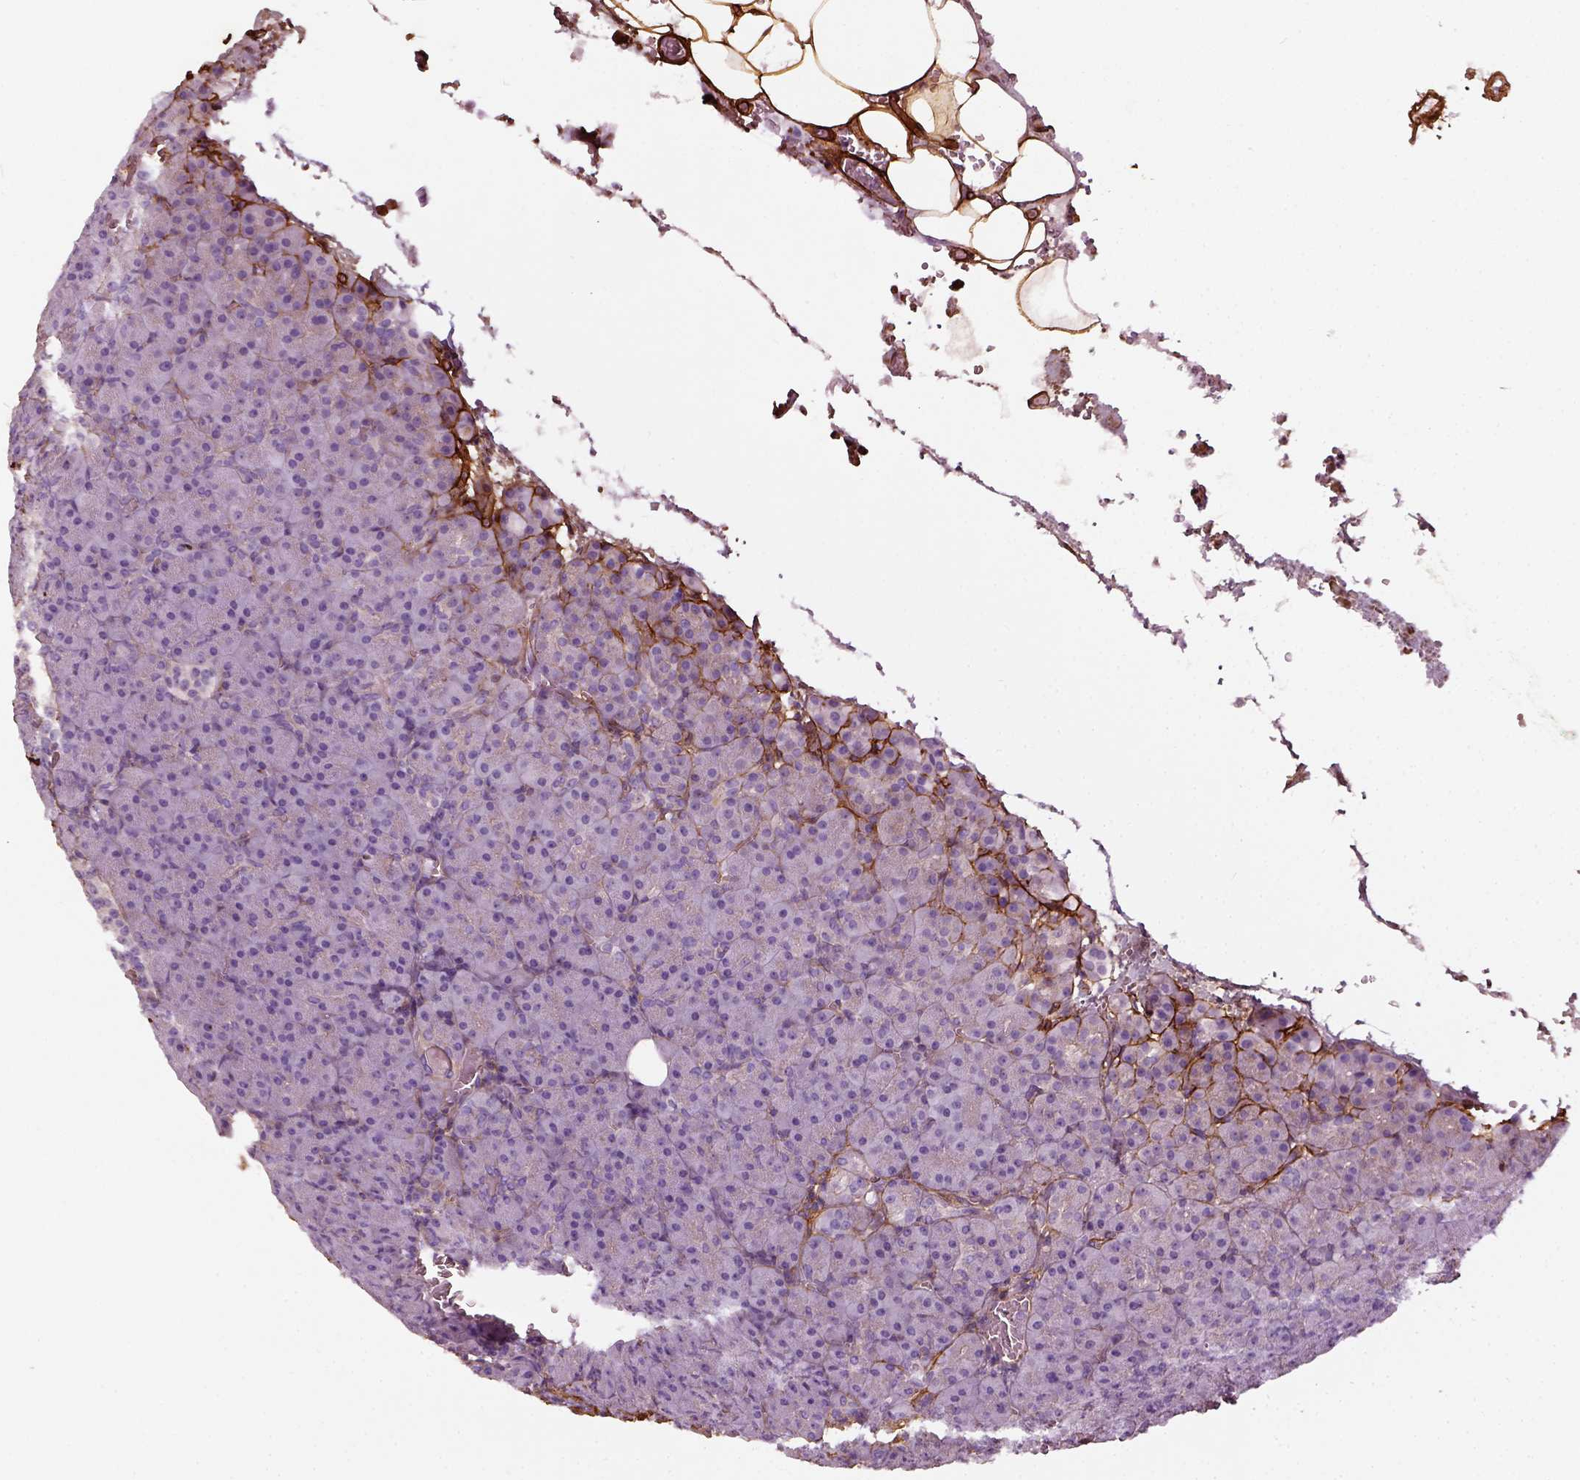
{"staining": {"intensity": "negative", "quantity": "none", "location": "none"}, "tissue": "pancreas", "cell_type": "Exocrine glandular cells", "image_type": "normal", "snomed": [{"axis": "morphology", "description": "Normal tissue, NOS"}, {"axis": "topography", "description": "Pancreas"}], "caption": "Immunohistochemistry image of benign pancreas stained for a protein (brown), which shows no staining in exocrine glandular cells.", "gene": "COL6A2", "patient": {"sex": "female", "age": 74}}